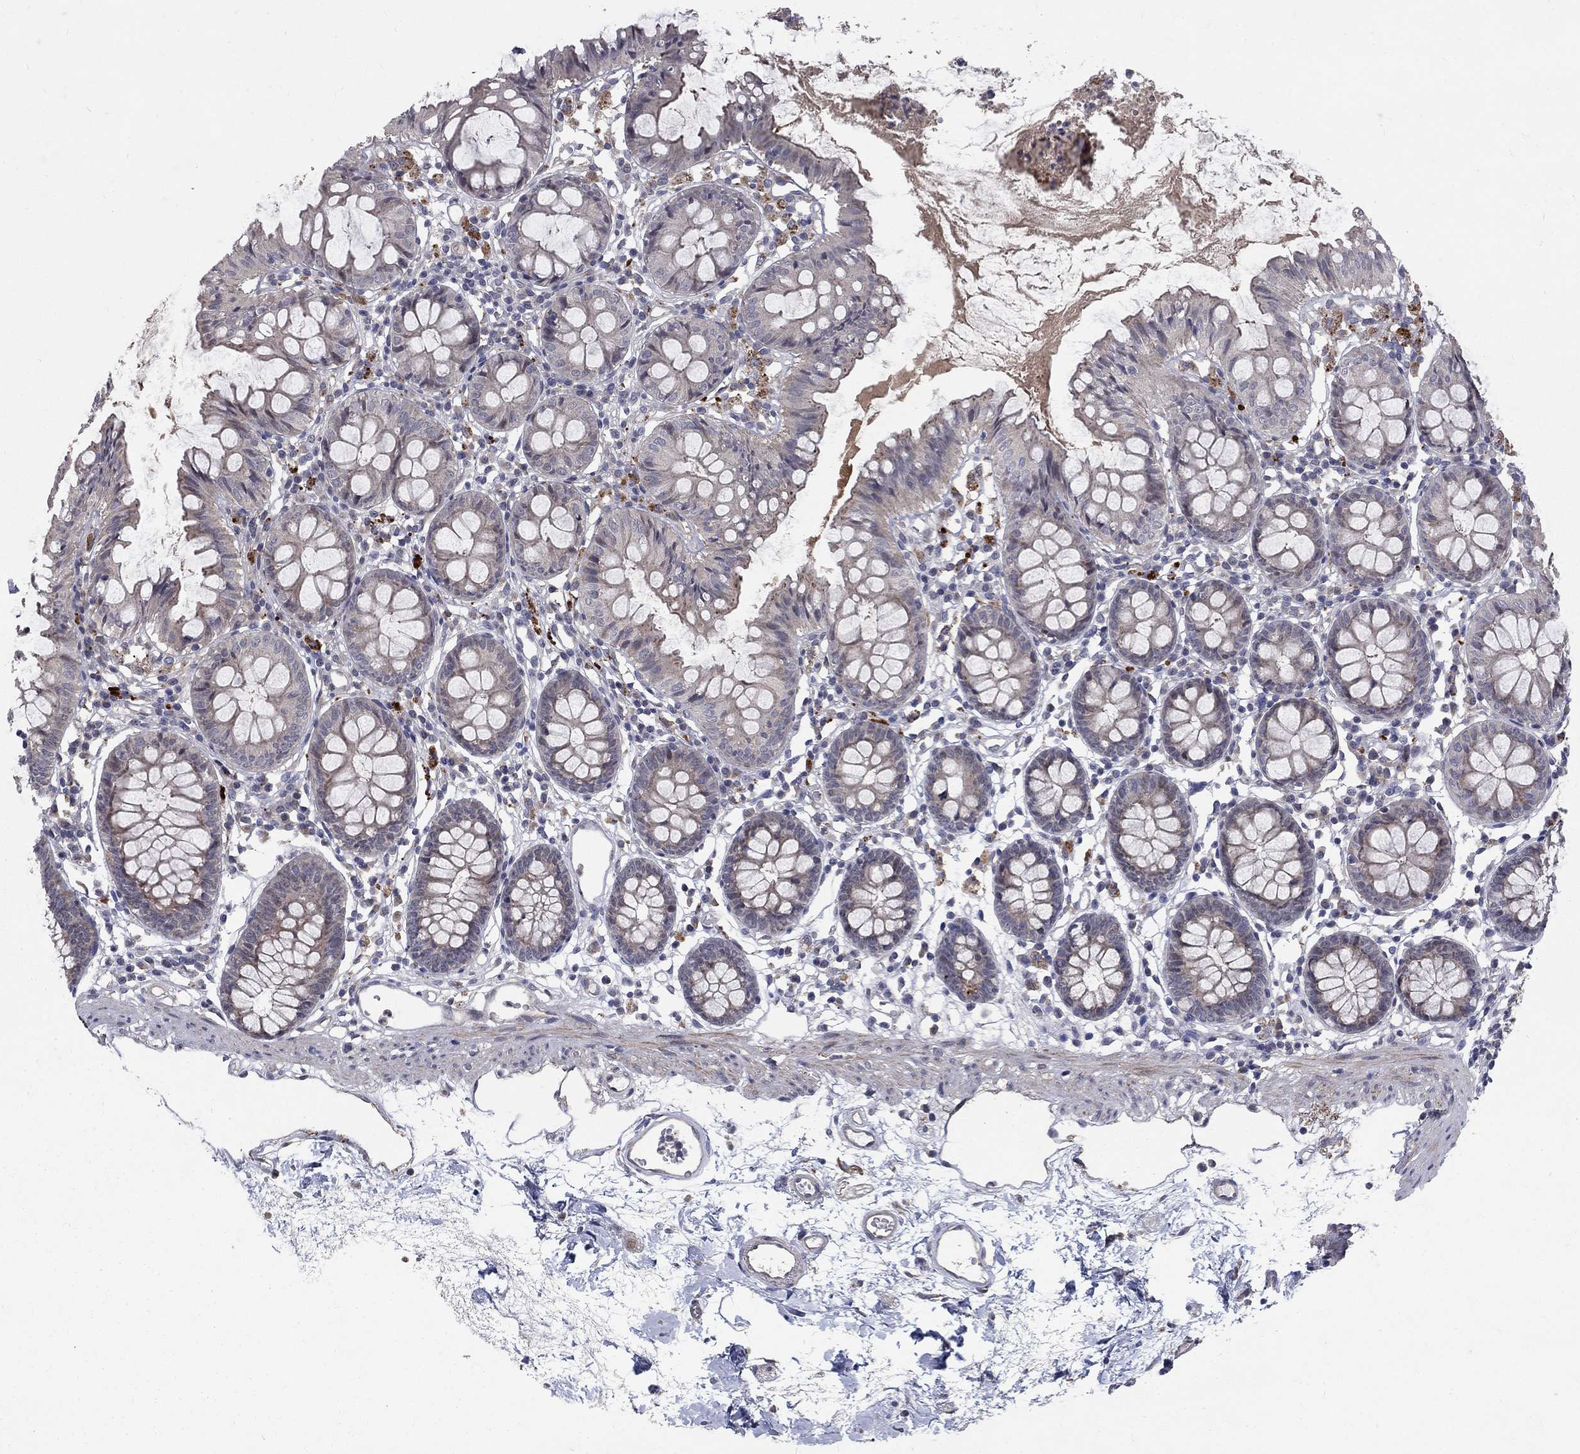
{"staining": {"intensity": "negative", "quantity": "none", "location": "none"}, "tissue": "colon", "cell_type": "Endothelial cells", "image_type": "normal", "snomed": [{"axis": "morphology", "description": "Normal tissue, NOS"}, {"axis": "topography", "description": "Colon"}], "caption": "An immunohistochemistry (IHC) histopathology image of benign colon is shown. There is no staining in endothelial cells of colon.", "gene": "FAM3B", "patient": {"sex": "female", "age": 84}}